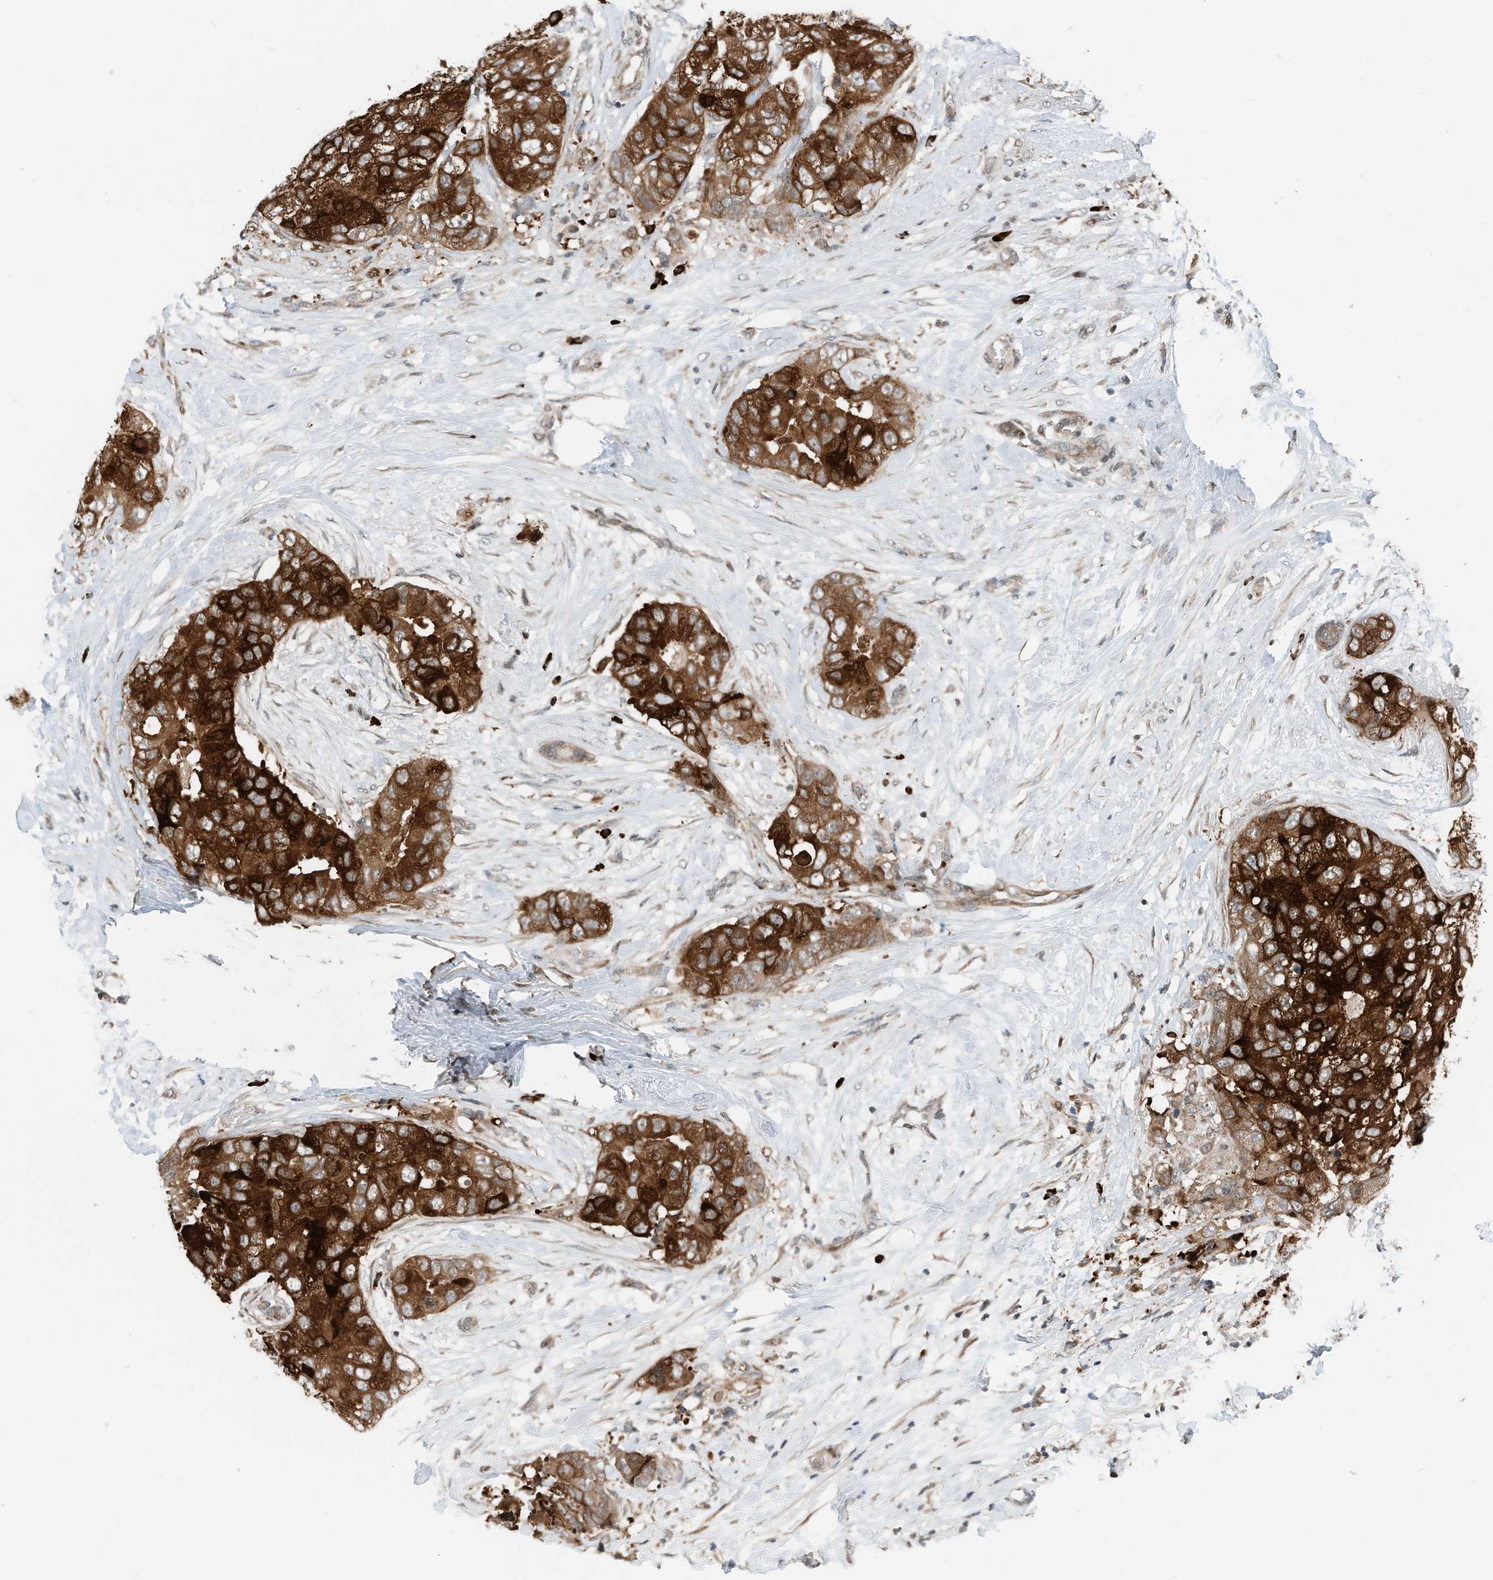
{"staining": {"intensity": "strong", "quantity": ">75%", "location": "cytoplasmic/membranous"}, "tissue": "breast cancer", "cell_type": "Tumor cells", "image_type": "cancer", "snomed": [{"axis": "morphology", "description": "Duct carcinoma"}, {"axis": "topography", "description": "Breast"}], "caption": "This histopathology image reveals IHC staining of breast cancer (intraductal carcinoma), with high strong cytoplasmic/membranous staining in about >75% of tumor cells.", "gene": "RMND1", "patient": {"sex": "female", "age": 62}}